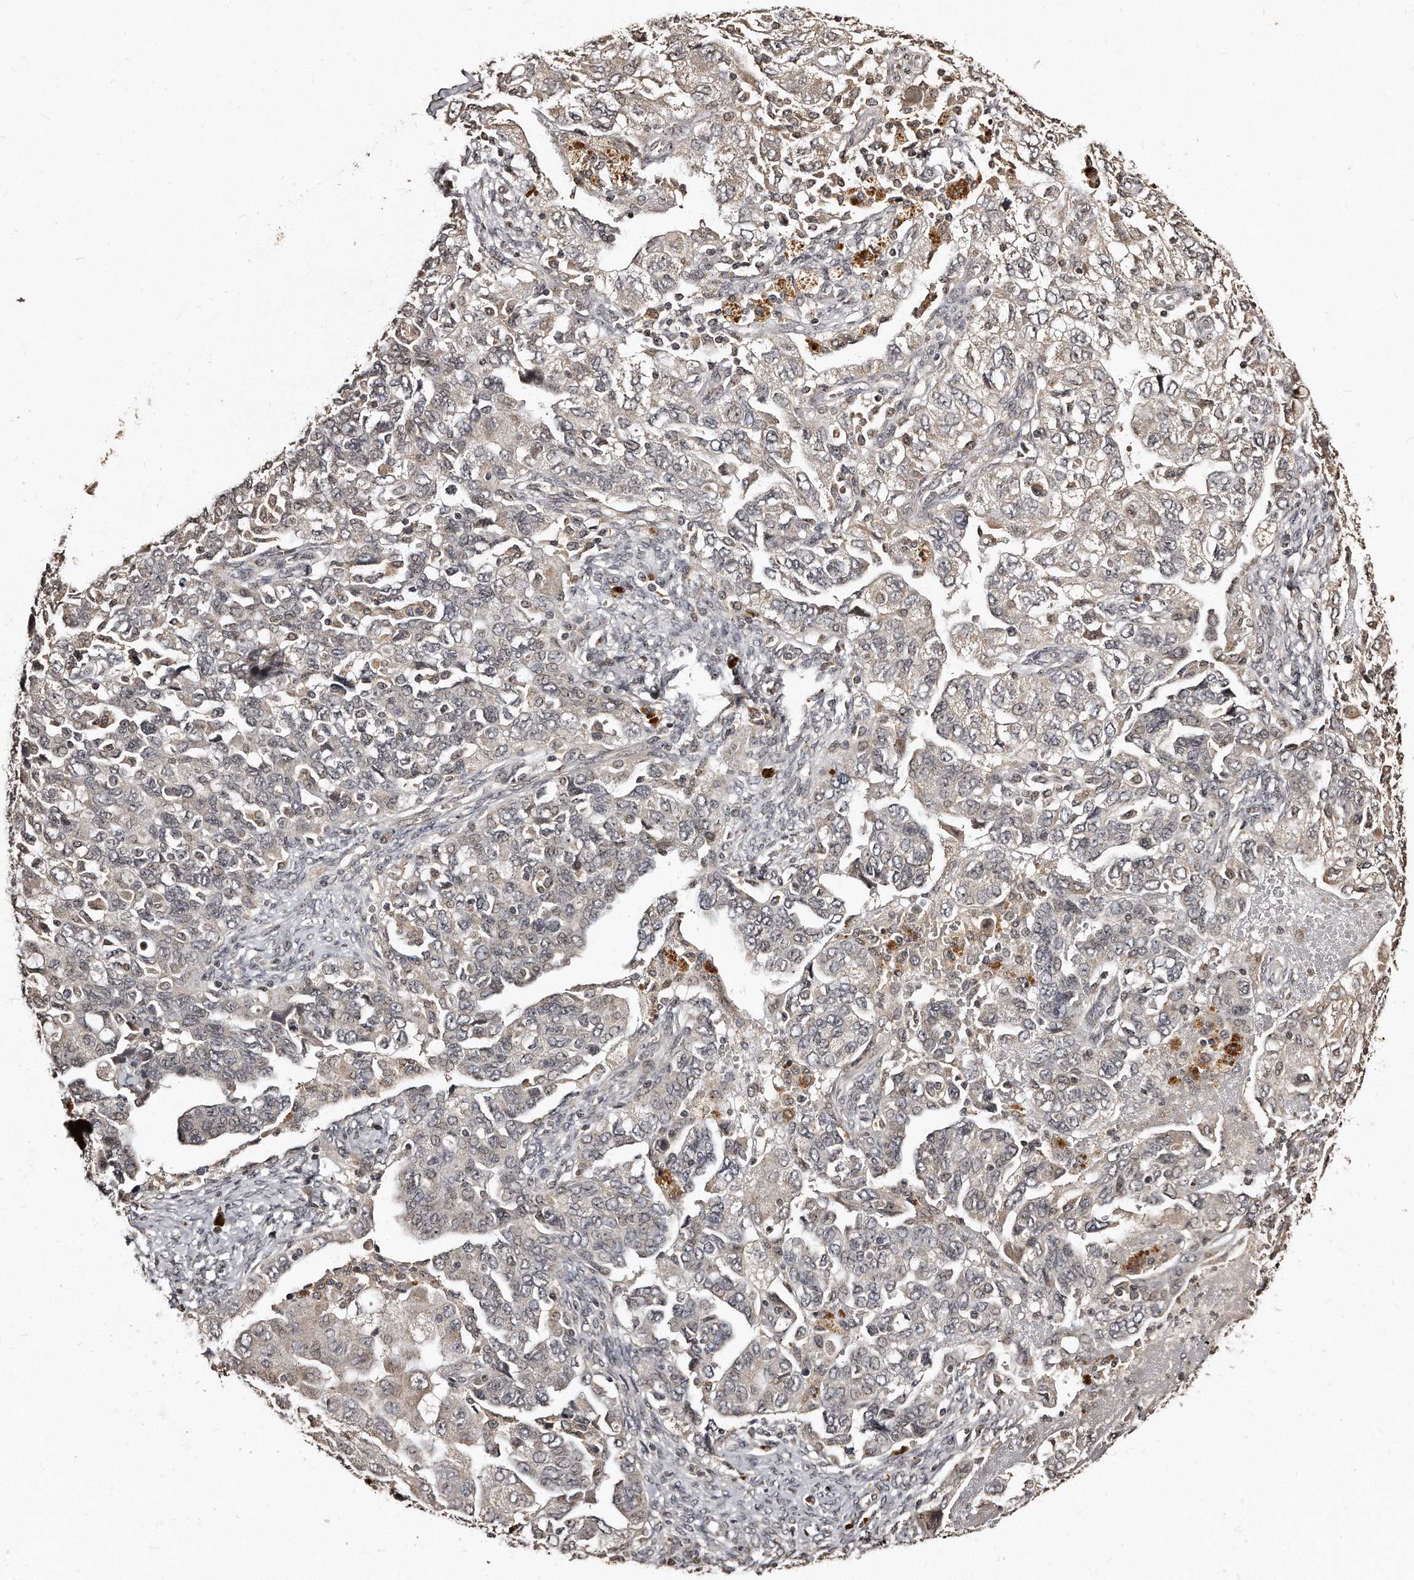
{"staining": {"intensity": "weak", "quantity": "<25%", "location": "cytoplasmic/membranous,nuclear"}, "tissue": "ovarian cancer", "cell_type": "Tumor cells", "image_type": "cancer", "snomed": [{"axis": "morphology", "description": "Carcinoma, NOS"}, {"axis": "morphology", "description": "Cystadenocarcinoma, serous, NOS"}, {"axis": "topography", "description": "Ovary"}], "caption": "Immunohistochemistry (IHC) of ovarian carcinoma demonstrates no positivity in tumor cells.", "gene": "TSHR", "patient": {"sex": "female", "age": 69}}